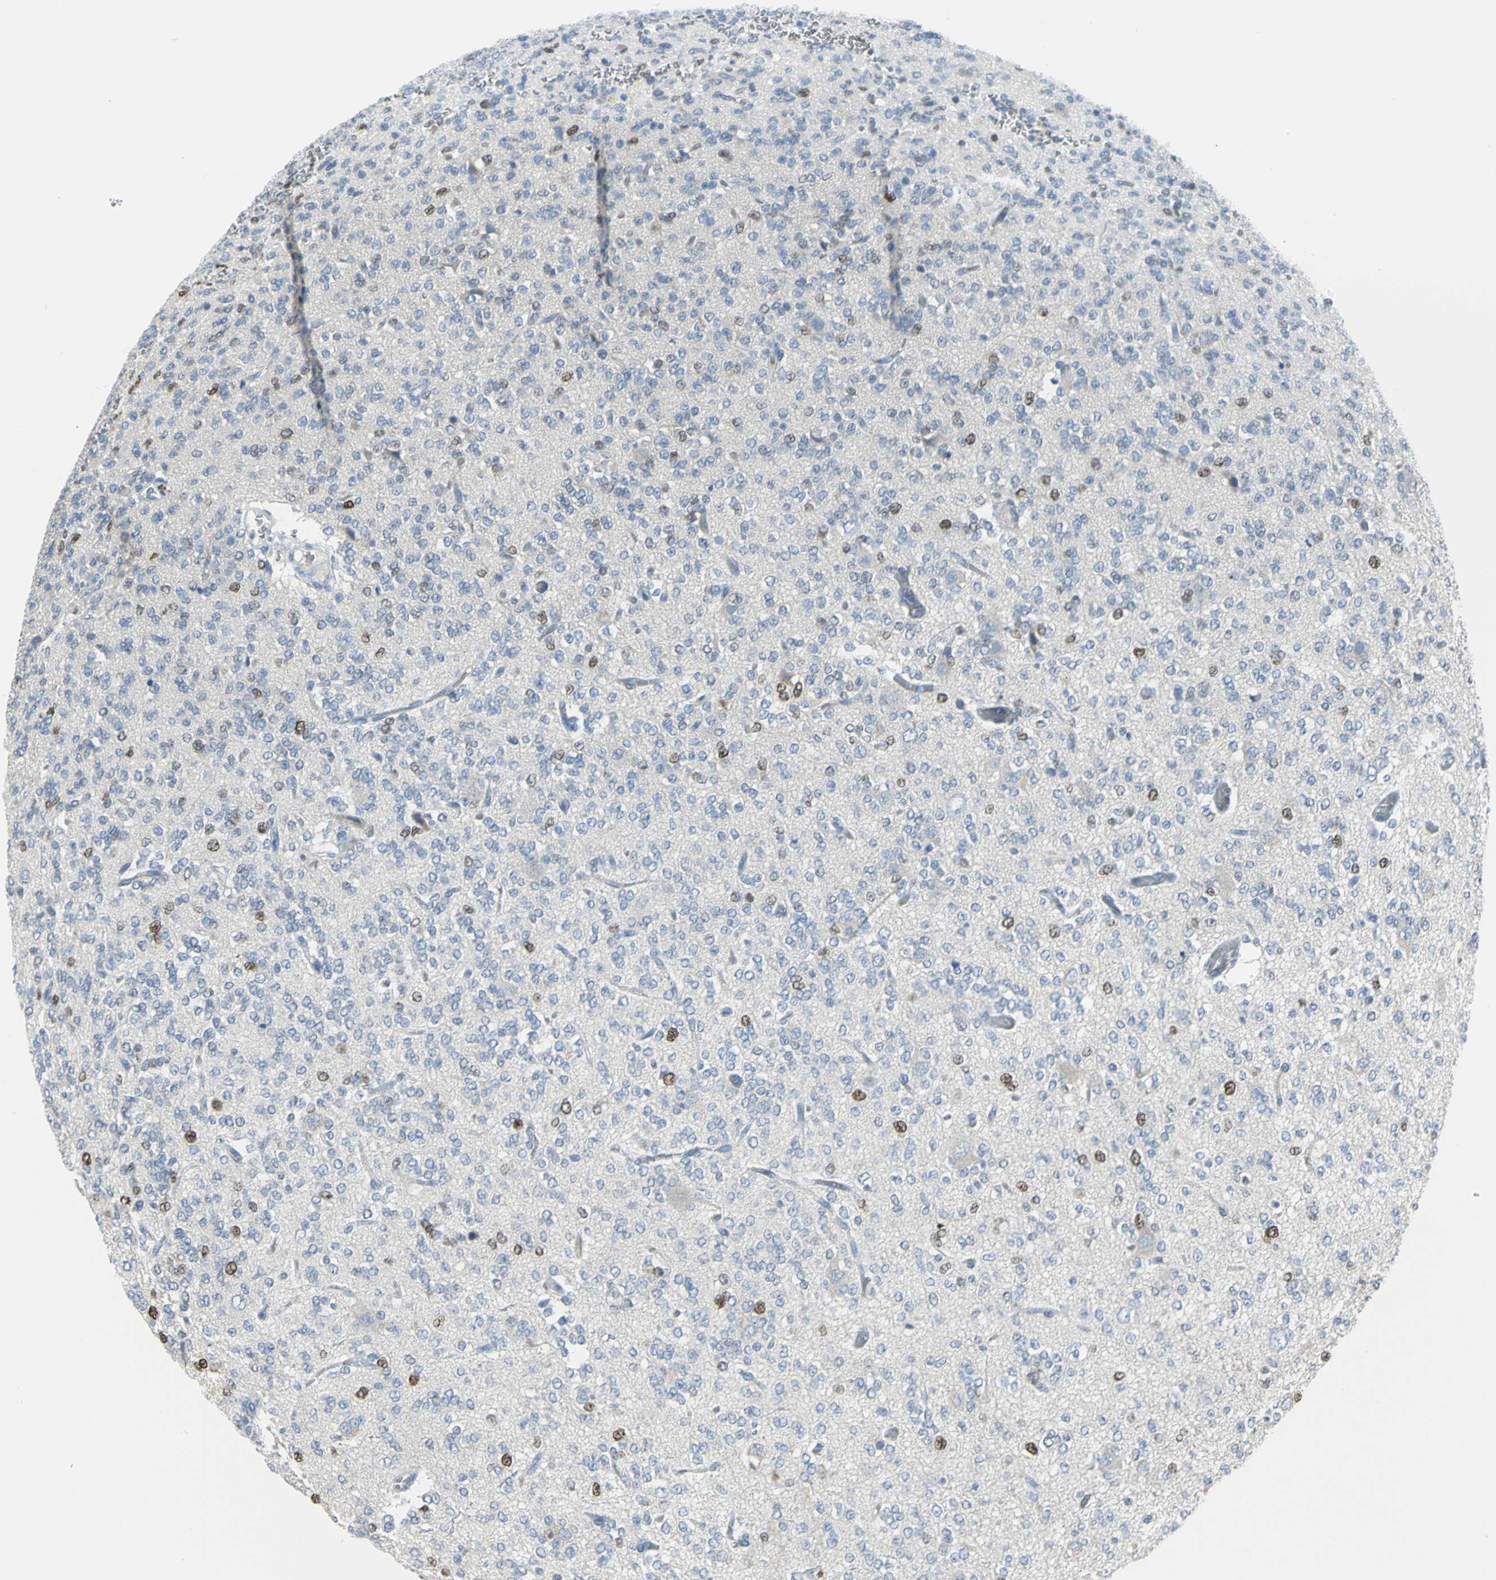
{"staining": {"intensity": "moderate", "quantity": "<25%", "location": "nuclear"}, "tissue": "glioma", "cell_type": "Tumor cells", "image_type": "cancer", "snomed": [{"axis": "morphology", "description": "Glioma, malignant, Low grade"}, {"axis": "topography", "description": "Brain"}], "caption": "This micrograph shows IHC staining of human glioma, with low moderate nuclear positivity in approximately <25% of tumor cells.", "gene": "MCM3", "patient": {"sex": "male", "age": 38}}